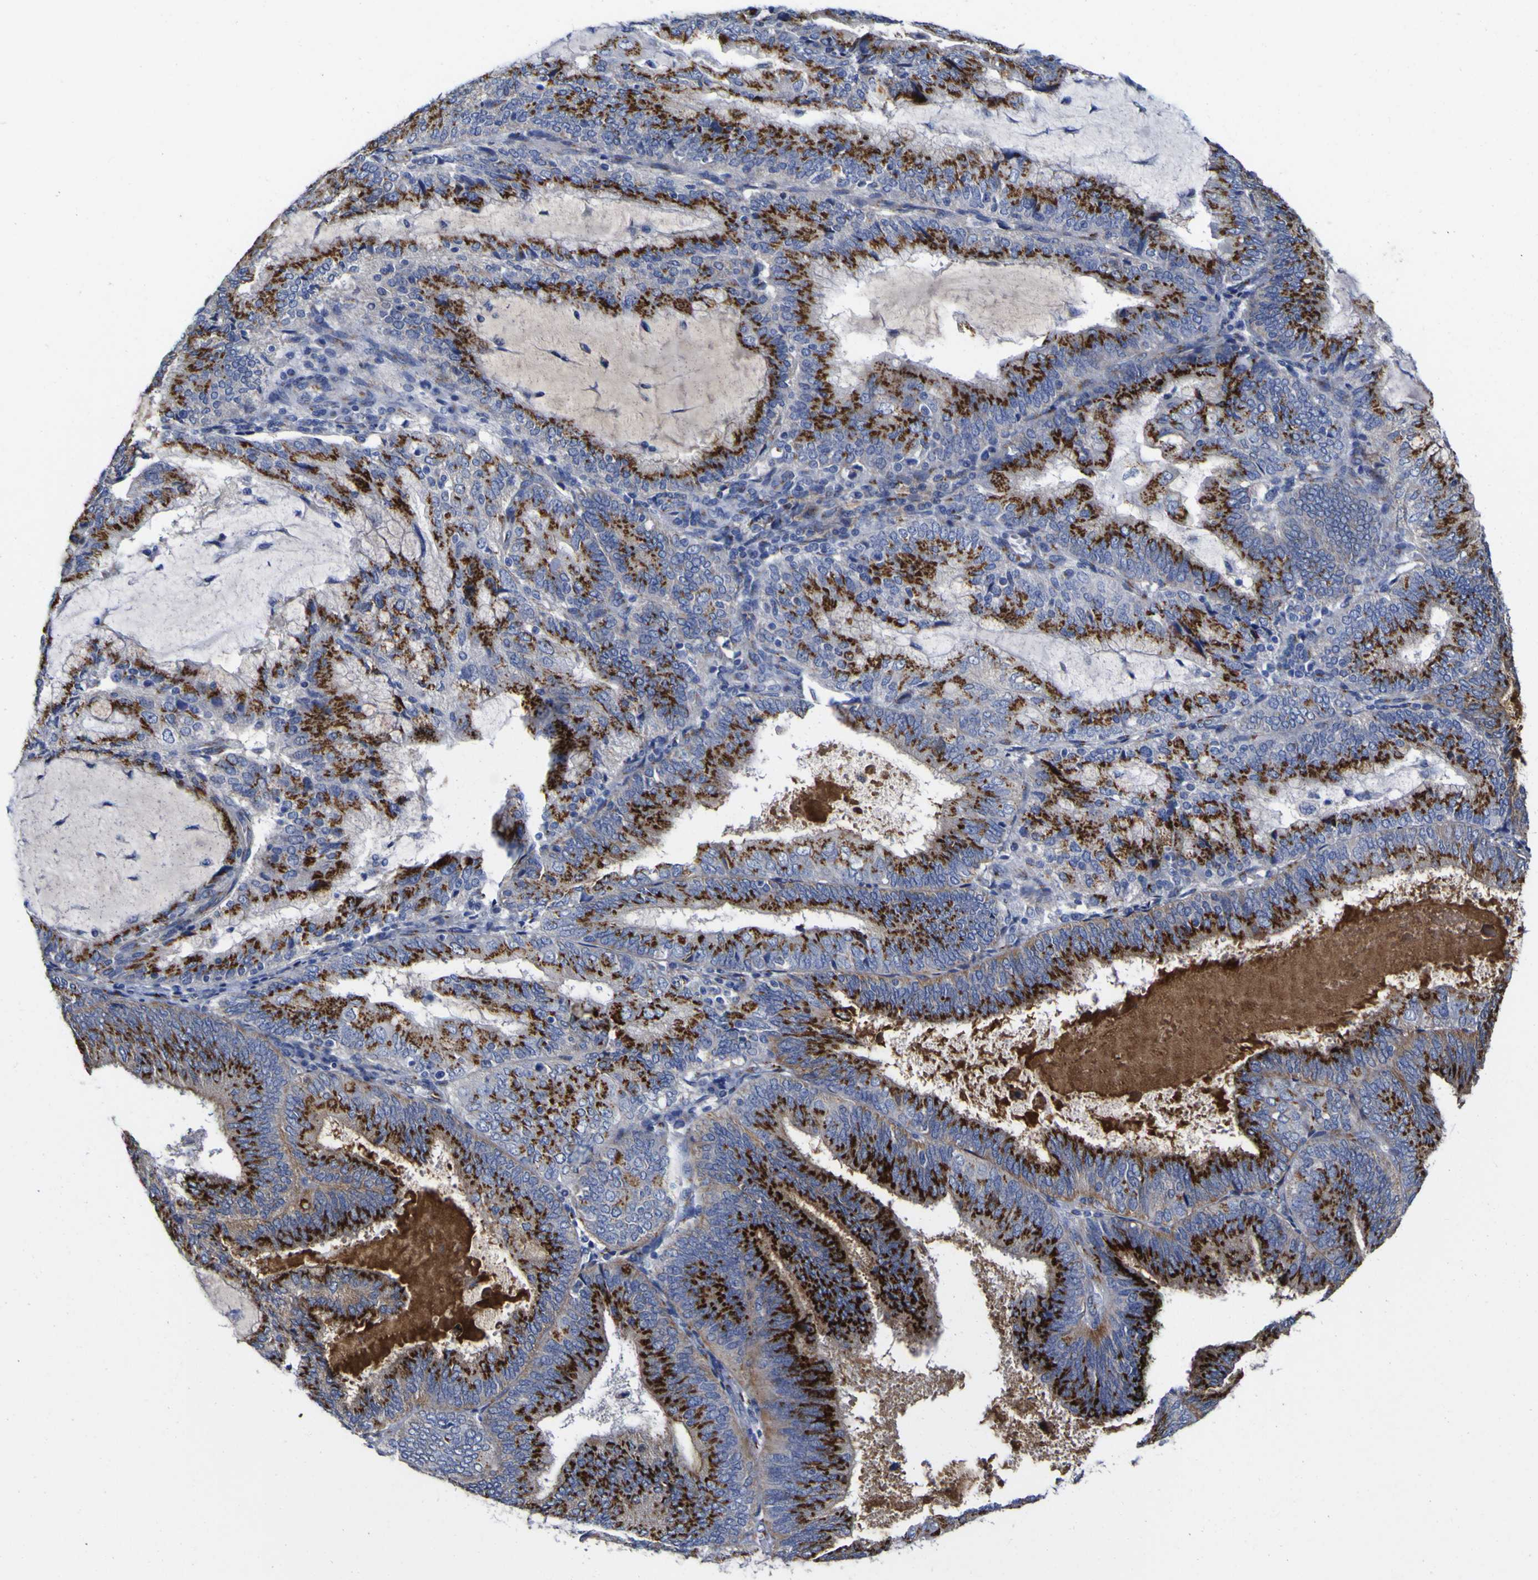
{"staining": {"intensity": "strong", "quantity": ">75%", "location": "cytoplasmic/membranous"}, "tissue": "endometrial cancer", "cell_type": "Tumor cells", "image_type": "cancer", "snomed": [{"axis": "morphology", "description": "Adenocarcinoma, NOS"}, {"axis": "topography", "description": "Endometrium"}], "caption": "Adenocarcinoma (endometrial) stained with a brown dye reveals strong cytoplasmic/membranous positive expression in approximately >75% of tumor cells.", "gene": "GOLM1", "patient": {"sex": "female", "age": 81}}